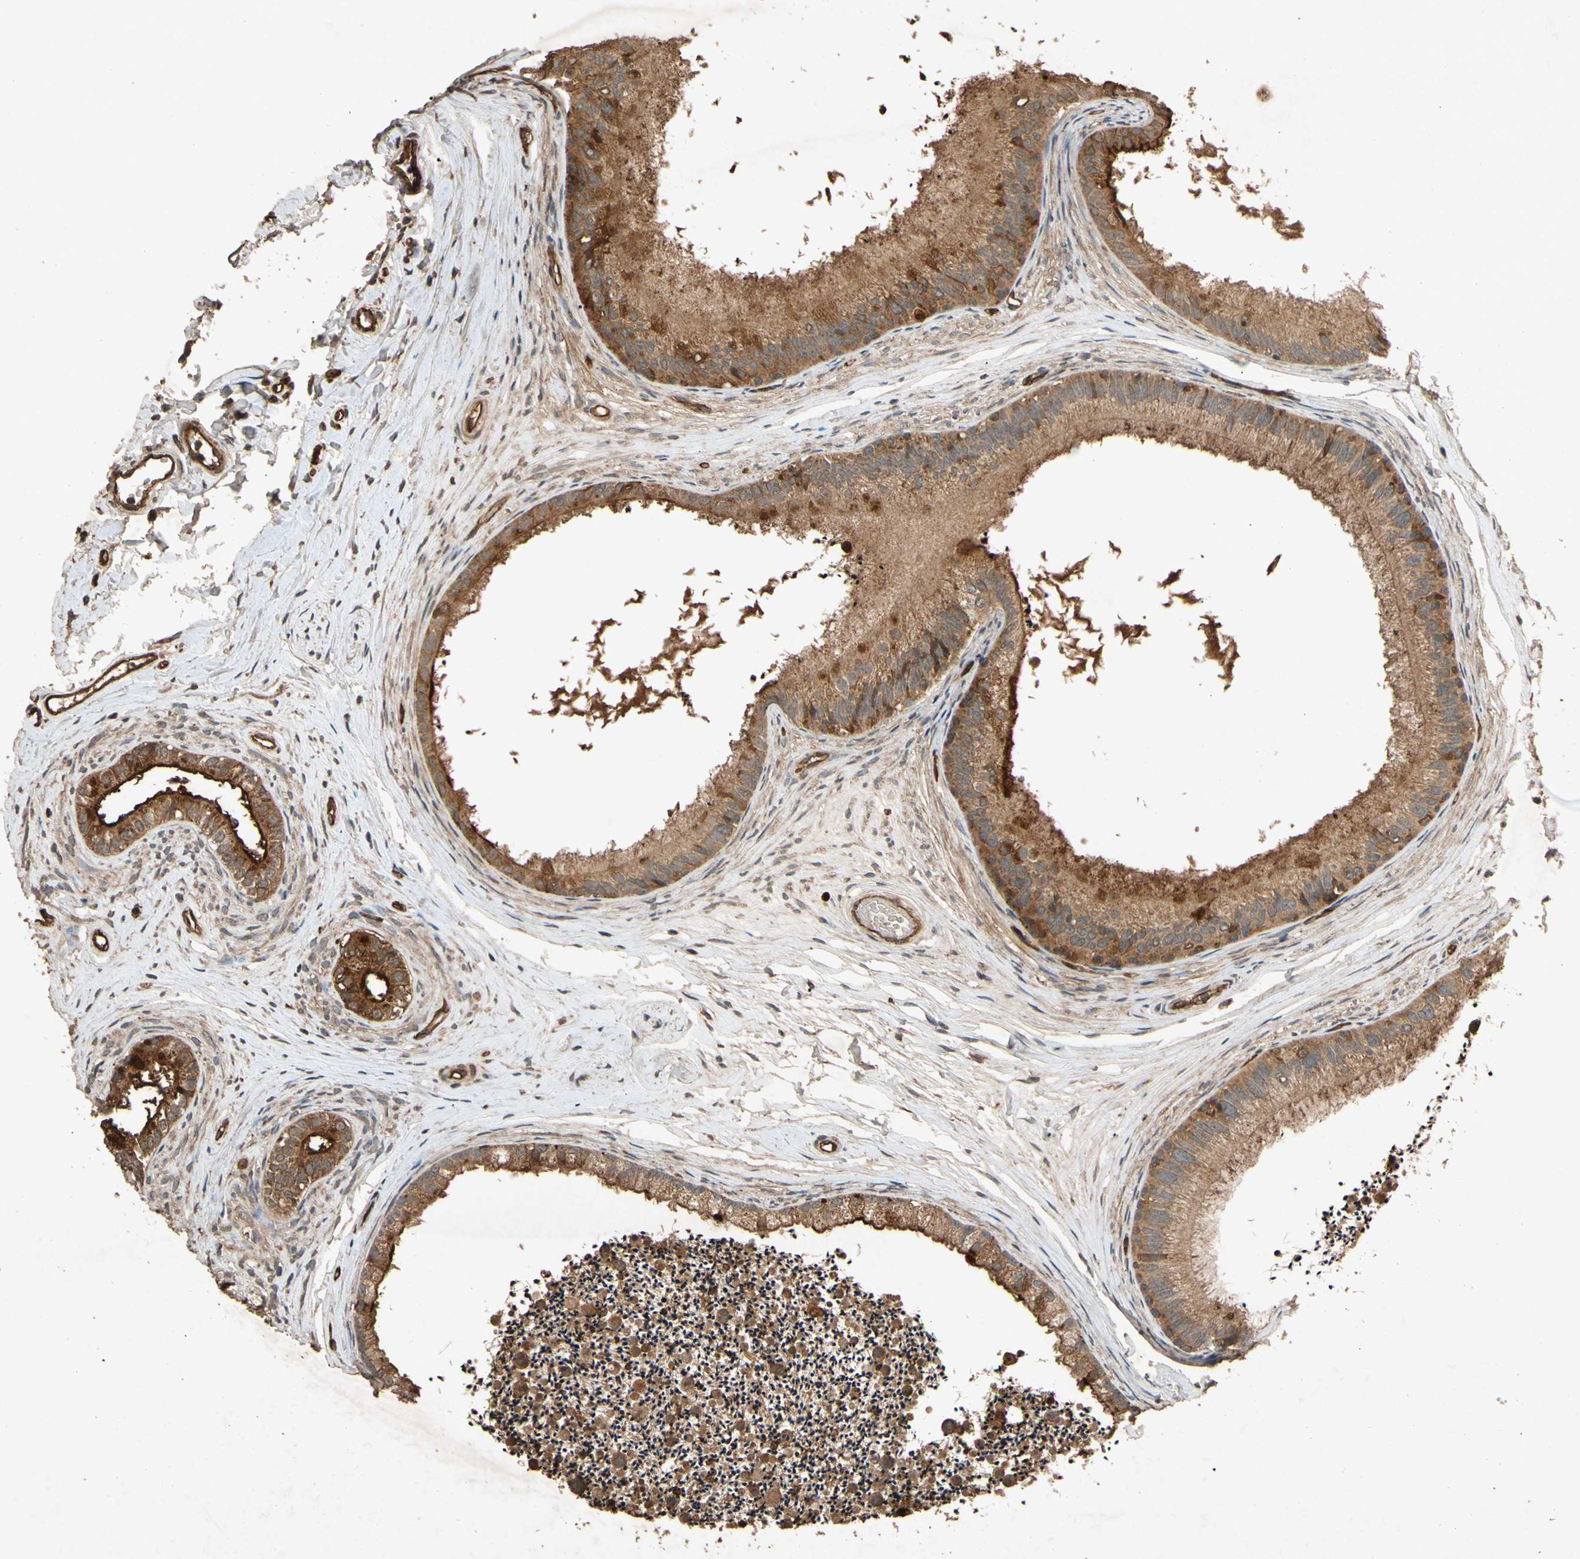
{"staining": {"intensity": "strong", "quantity": ">75%", "location": "cytoplasmic/membranous"}, "tissue": "epididymis", "cell_type": "Glandular cells", "image_type": "normal", "snomed": [{"axis": "morphology", "description": "Normal tissue, NOS"}, {"axis": "topography", "description": "Epididymis"}], "caption": "IHC micrograph of benign epididymis: human epididymis stained using immunohistochemistry exhibits high levels of strong protein expression localized specifically in the cytoplasmic/membranous of glandular cells, appearing as a cytoplasmic/membranous brown color.", "gene": "TXN2", "patient": {"sex": "male", "age": 56}}